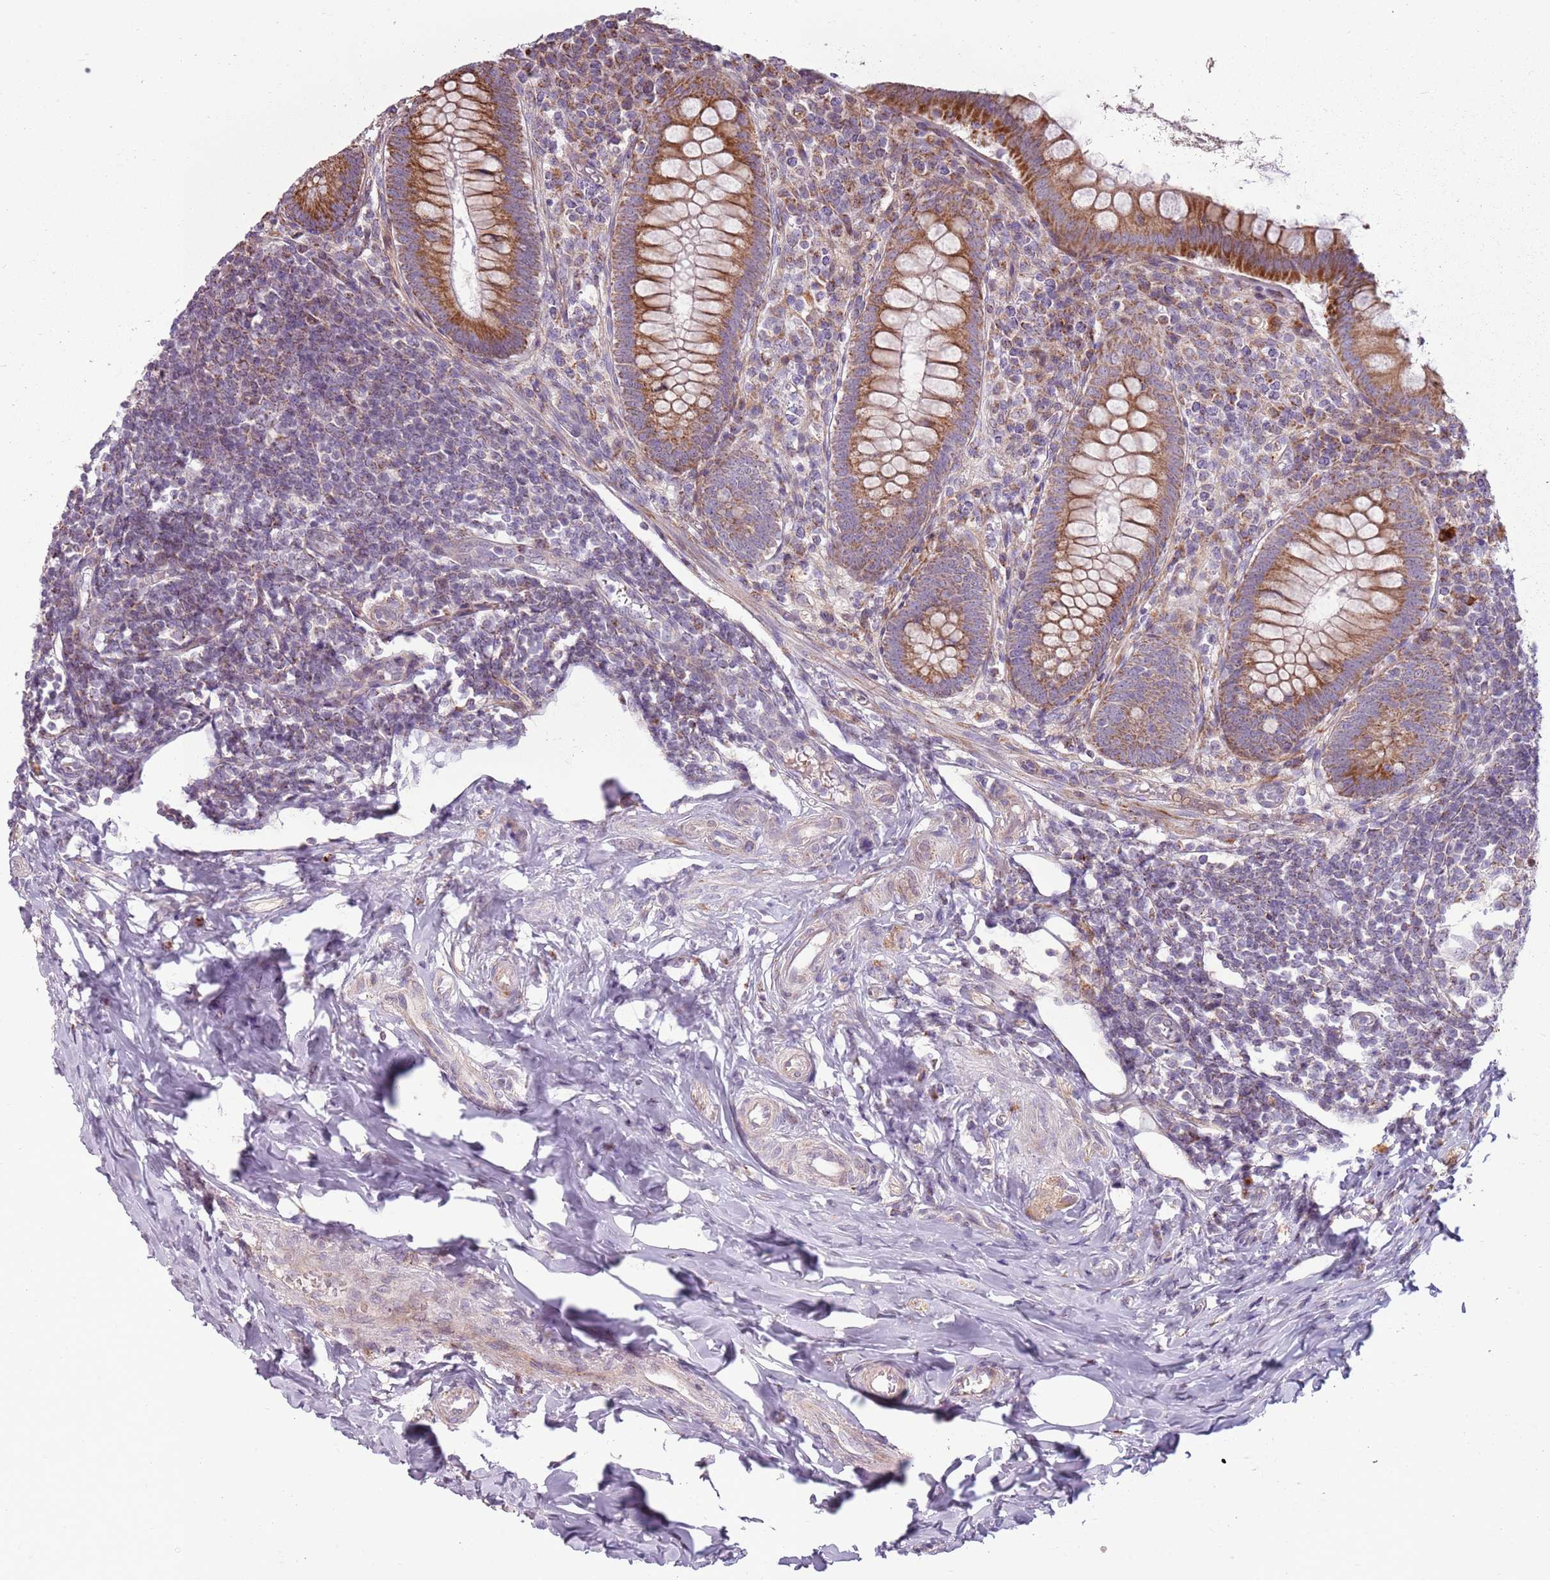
{"staining": {"intensity": "strong", "quantity": ">75%", "location": "cytoplasmic/membranous"}, "tissue": "appendix", "cell_type": "Glandular cells", "image_type": "normal", "snomed": [{"axis": "morphology", "description": "Normal tissue, NOS"}, {"axis": "topography", "description": "Appendix"}], "caption": "DAB (3,3'-diaminobenzidine) immunohistochemical staining of unremarkable appendix reveals strong cytoplasmic/membranous protein expression in approximately >75% of glandular cells.", "gene": "ZNF530", "patient": {"sex": "female", "age": 33}}